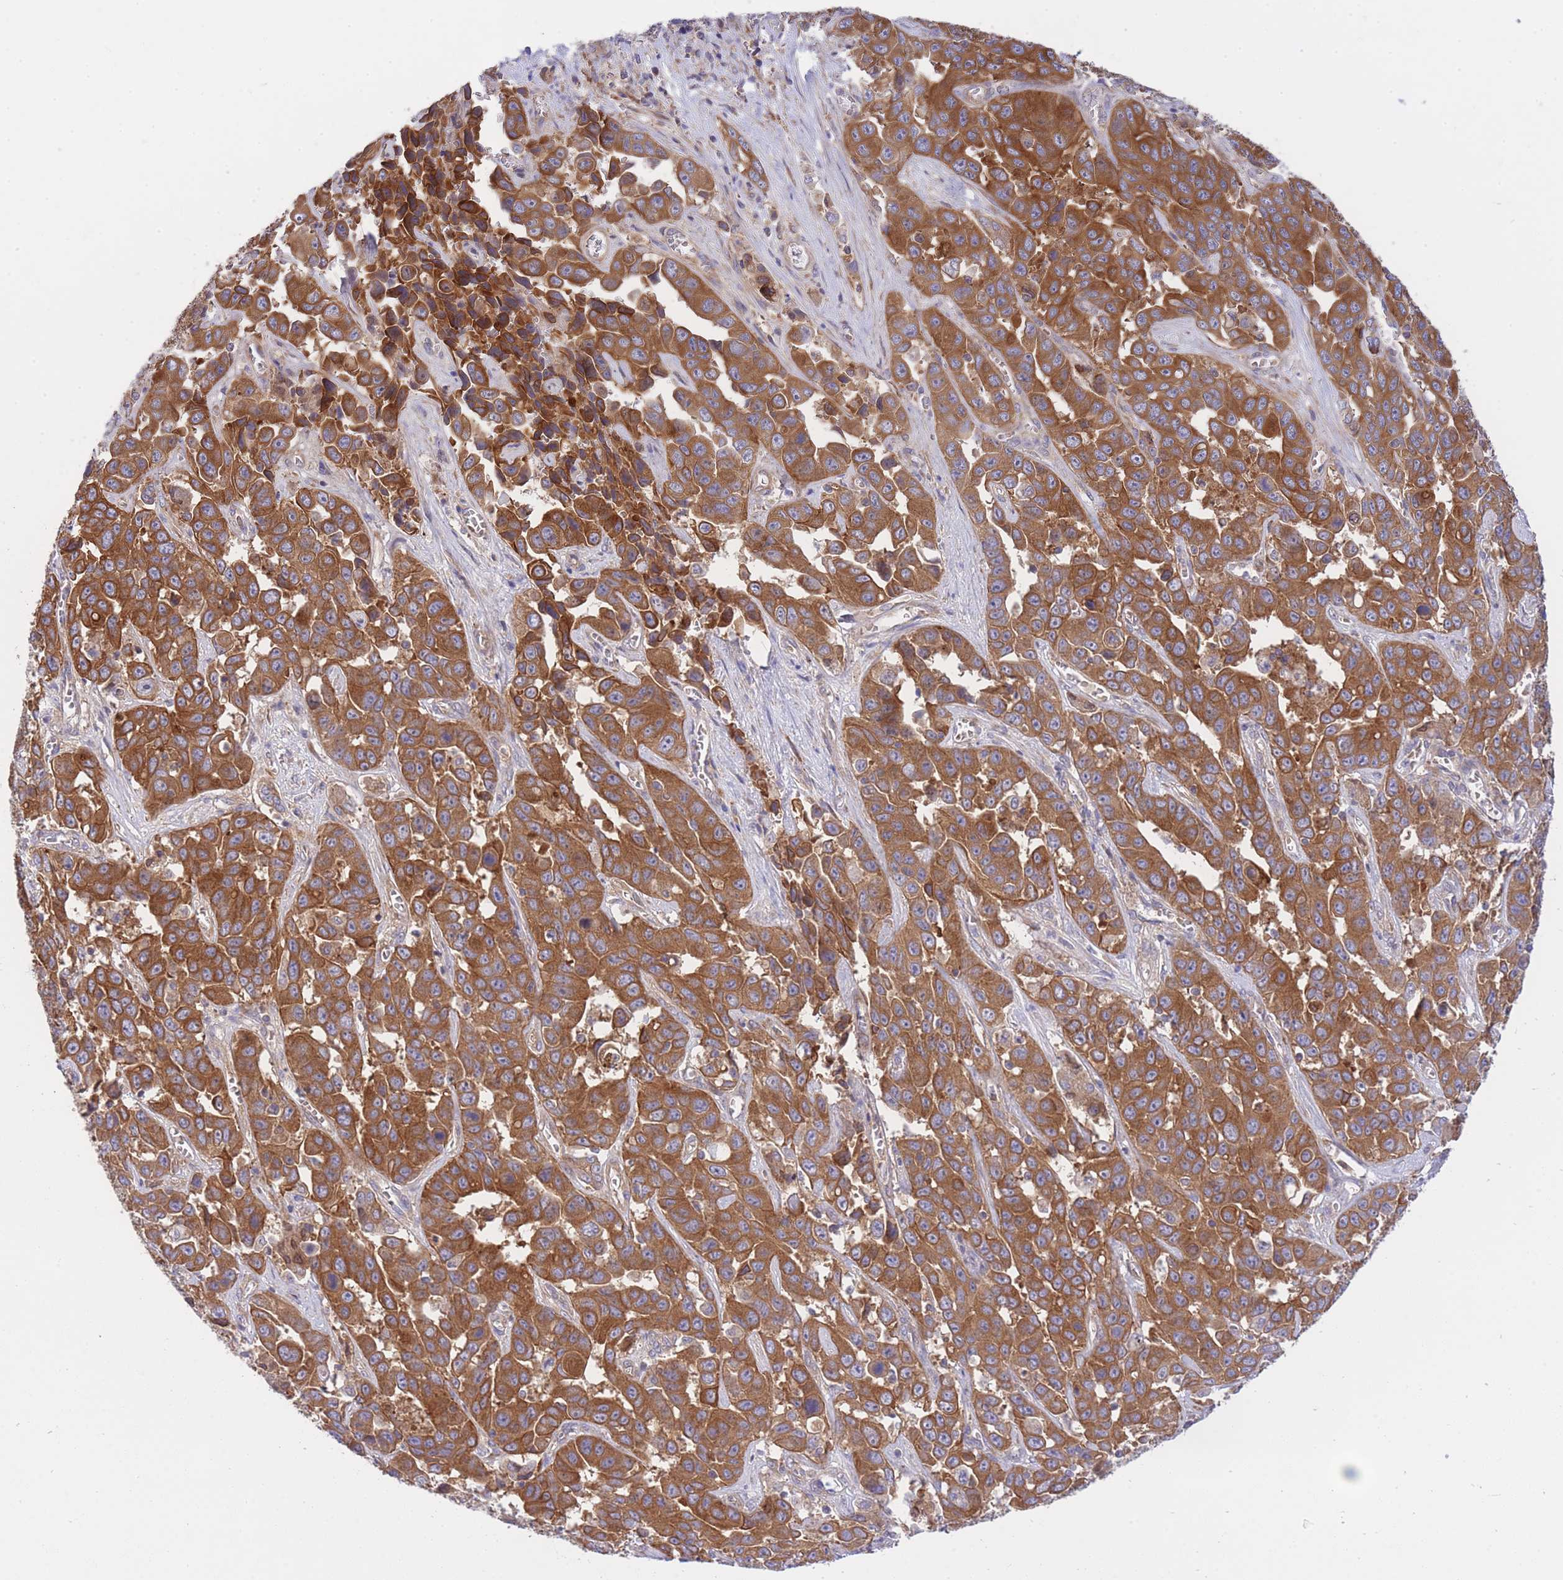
{"staining": {"intensity": "strong", "quantity": ">75%", "location": "cytoplasmic/membranous"}, "tissue": "liver cancer", "cell_type": "Tumor cells", "image_type": "cancer", "snomed": [{"axis": "morphology", "description": "Cholangiocarcinoma"}, {"axis": "topography", "description": "Liver"}], "caption": "Immunohistochemical staining of human liver cancer (cholangiocarcinoma) displays high levels of strong cytoplasmic/membranous protein positivity in approximately >75% of tumor cells.", "gene": "EIF2B2", "patient": {"sex": "female", "age": 52}}